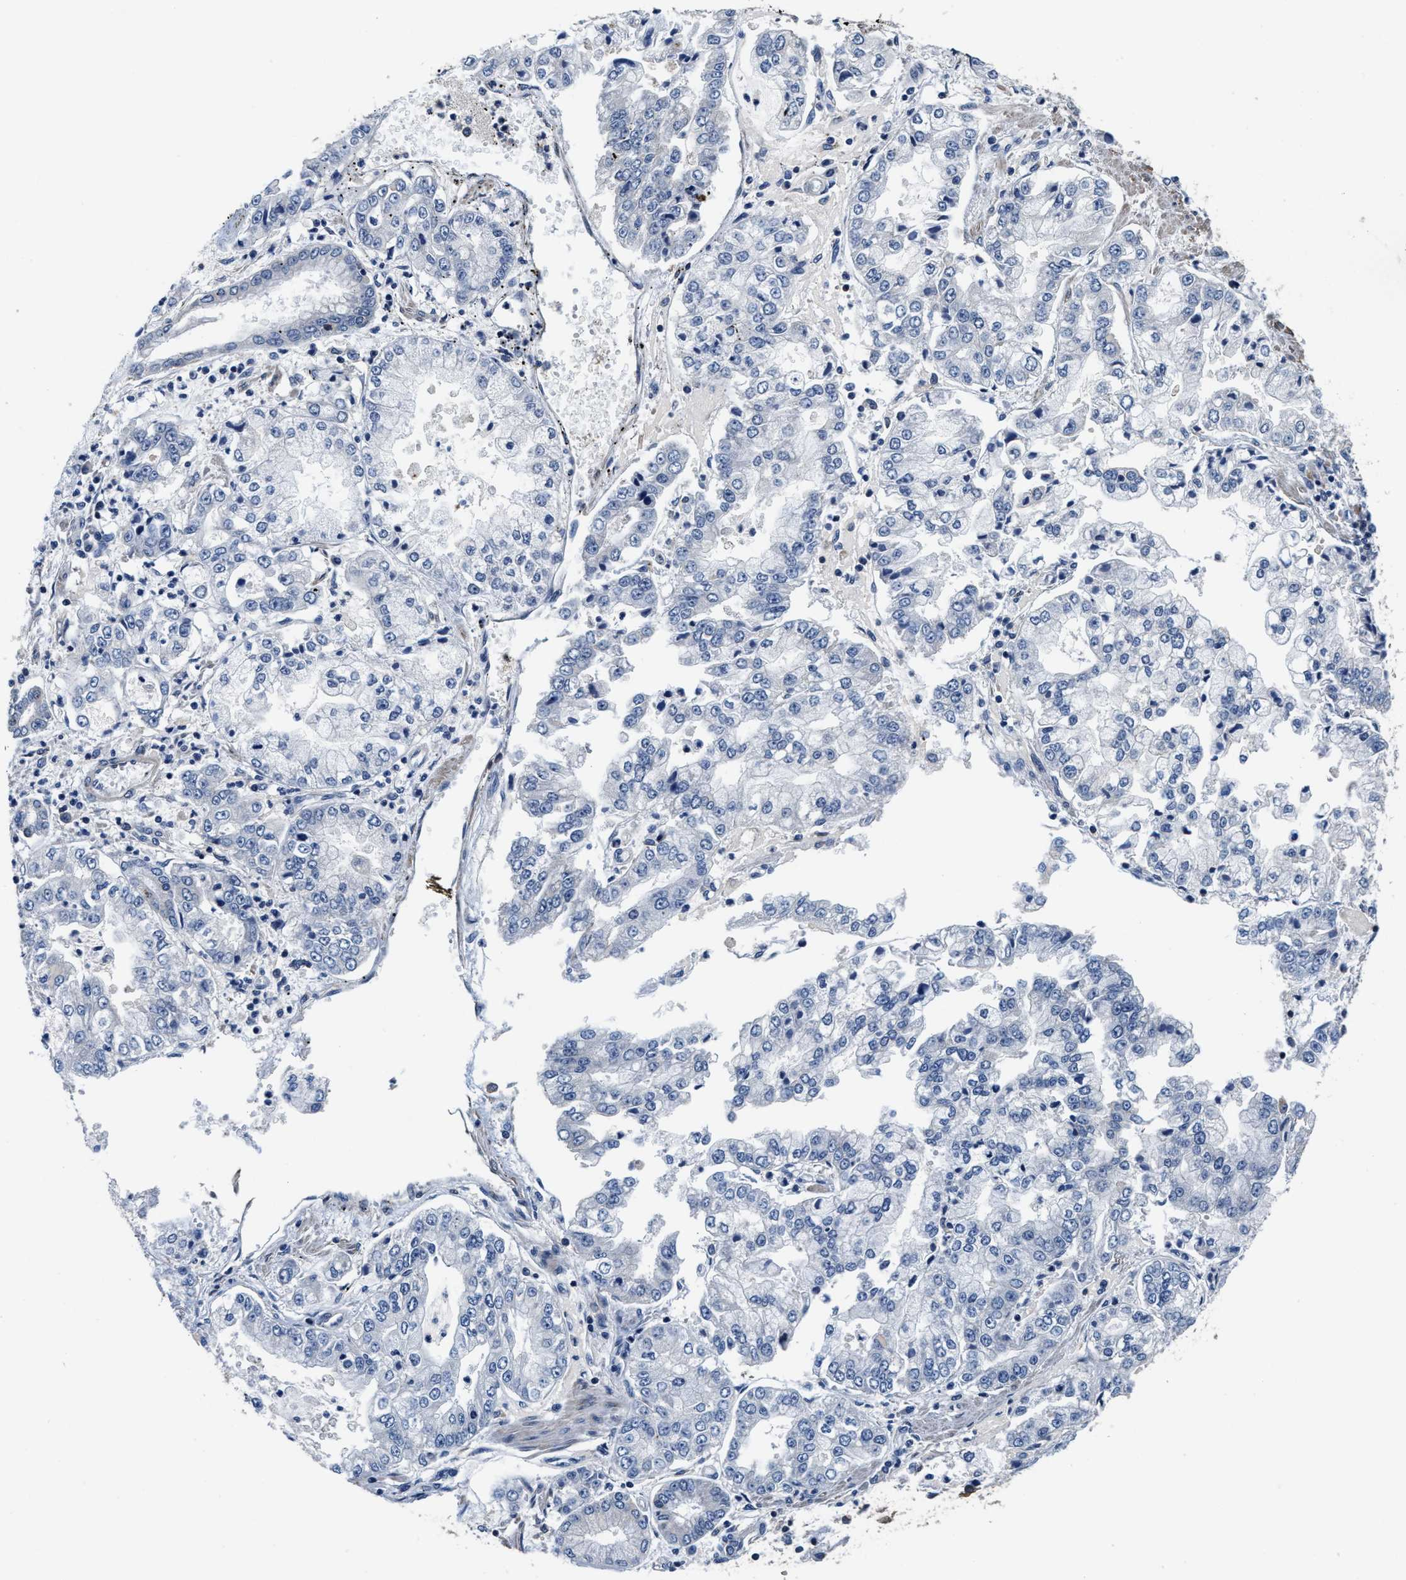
{"staining": {"intensity": "negative", "quantity": "none", "location": "none"}, "tissue": "stomach cancer", "cell_type": "Tumor cells", "image_type": "cancer", "snomed": [{"axis": "morphology", "description": "Adenocarcinoma, NOS"}, {"axis": "topography", "description": "Stomach"}], "caption": "Tumor cells show no significant expression in stomach cancer. (Immunohistochemistry (ihc), brightfield microscopy, high magnification).", "gene": "ANKIB1", "patient": {"sex": "male", "age": 76}}